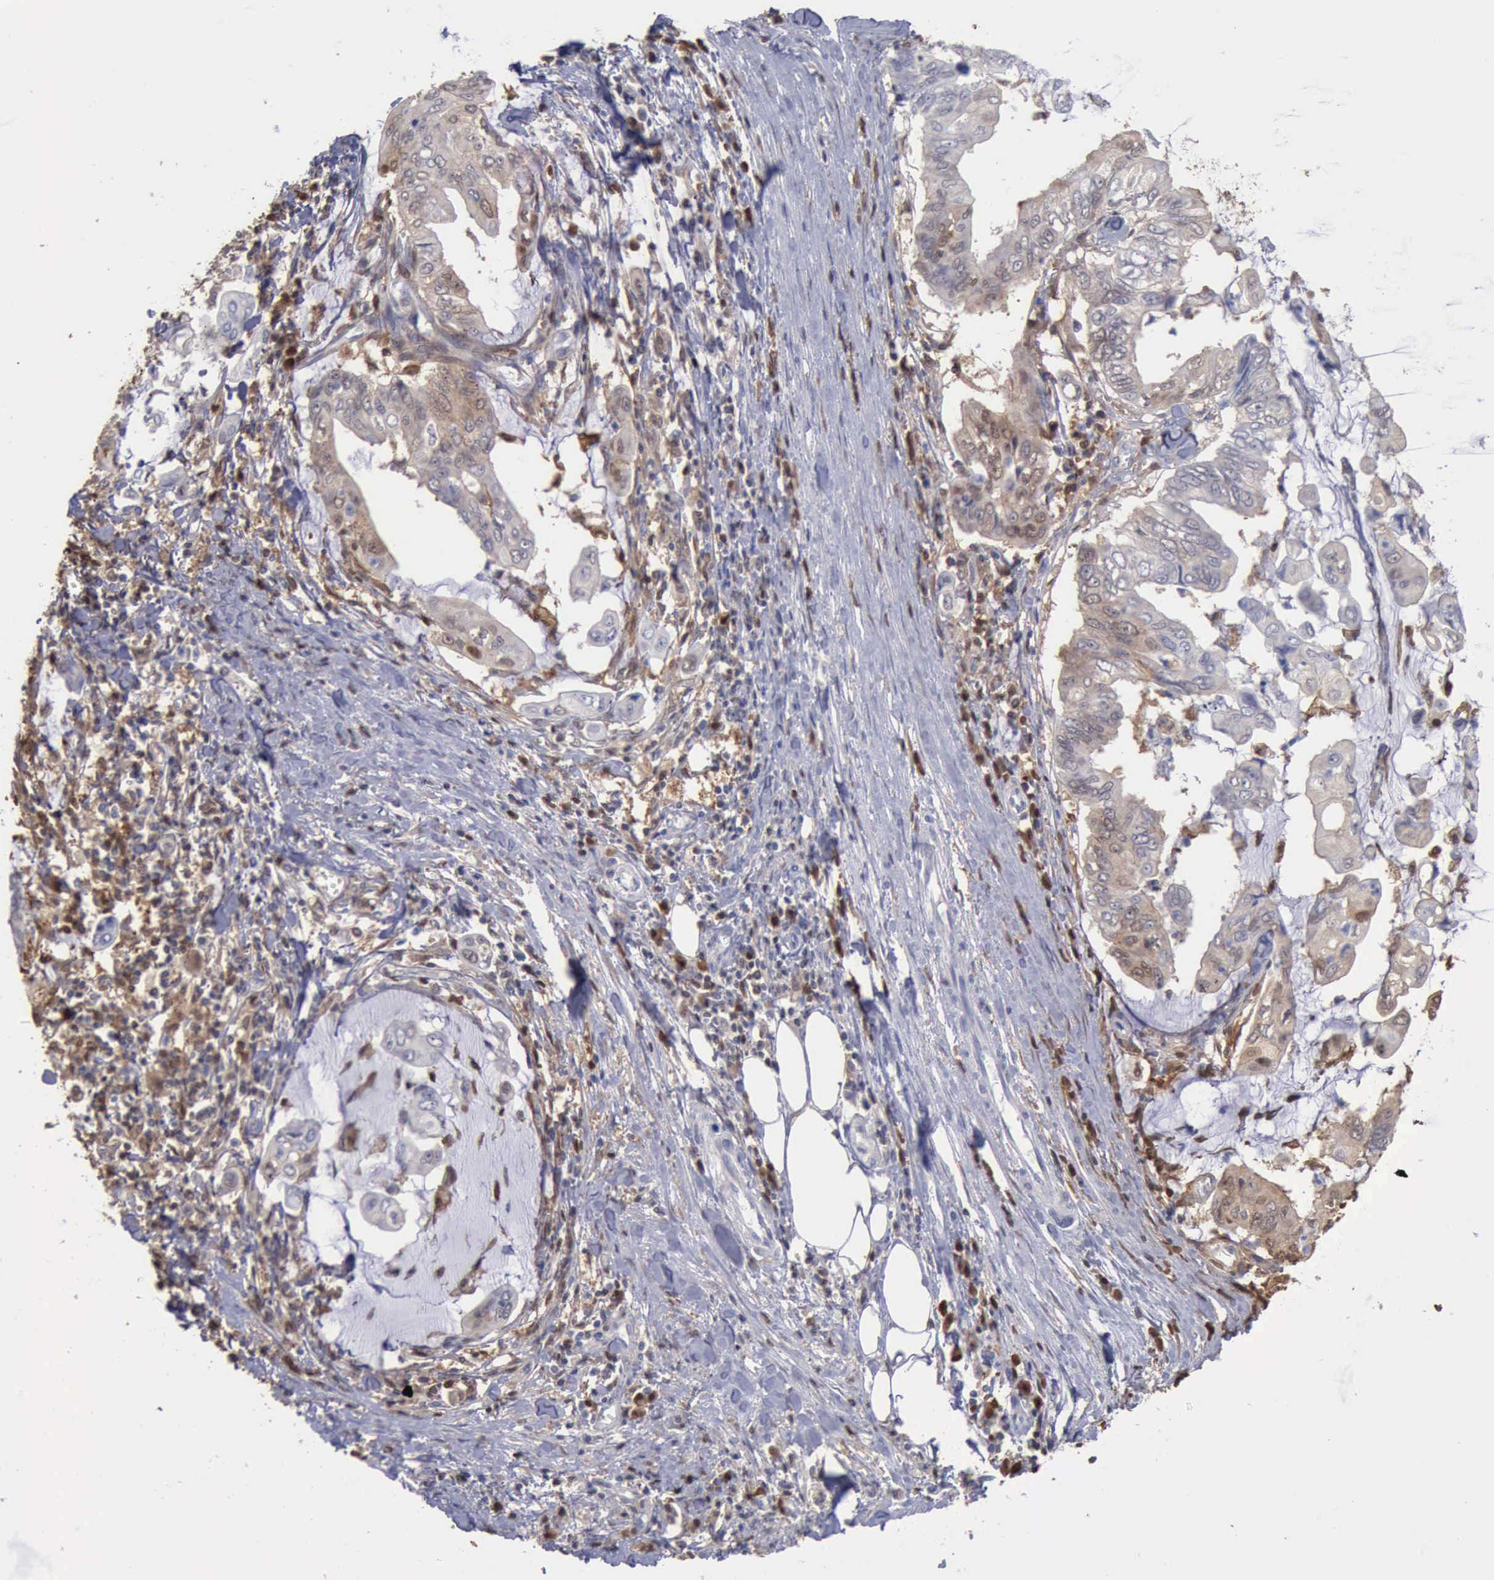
{"staining": {"intensity": "weak", "quantity": "<25%", "location": "cytoplasmic/membranous,nuclear"}, "tissue": "stomach cancer", "cell_type": "Tumor cells", "image_type": "cancer", "snomed": [{"axis": "morphology", "description": "Adenocarcinoma, NOS"}, {"axis": "topography", "description": "Stomach, upper"}], "caption": "DAB (3,3'-diaminobenzidine) immunohistochemical staining of stomach cancer exhibits no significant expression in tumor cells.", "gene": "STAT1", "patient": {"sex": "male", "age": 80}}